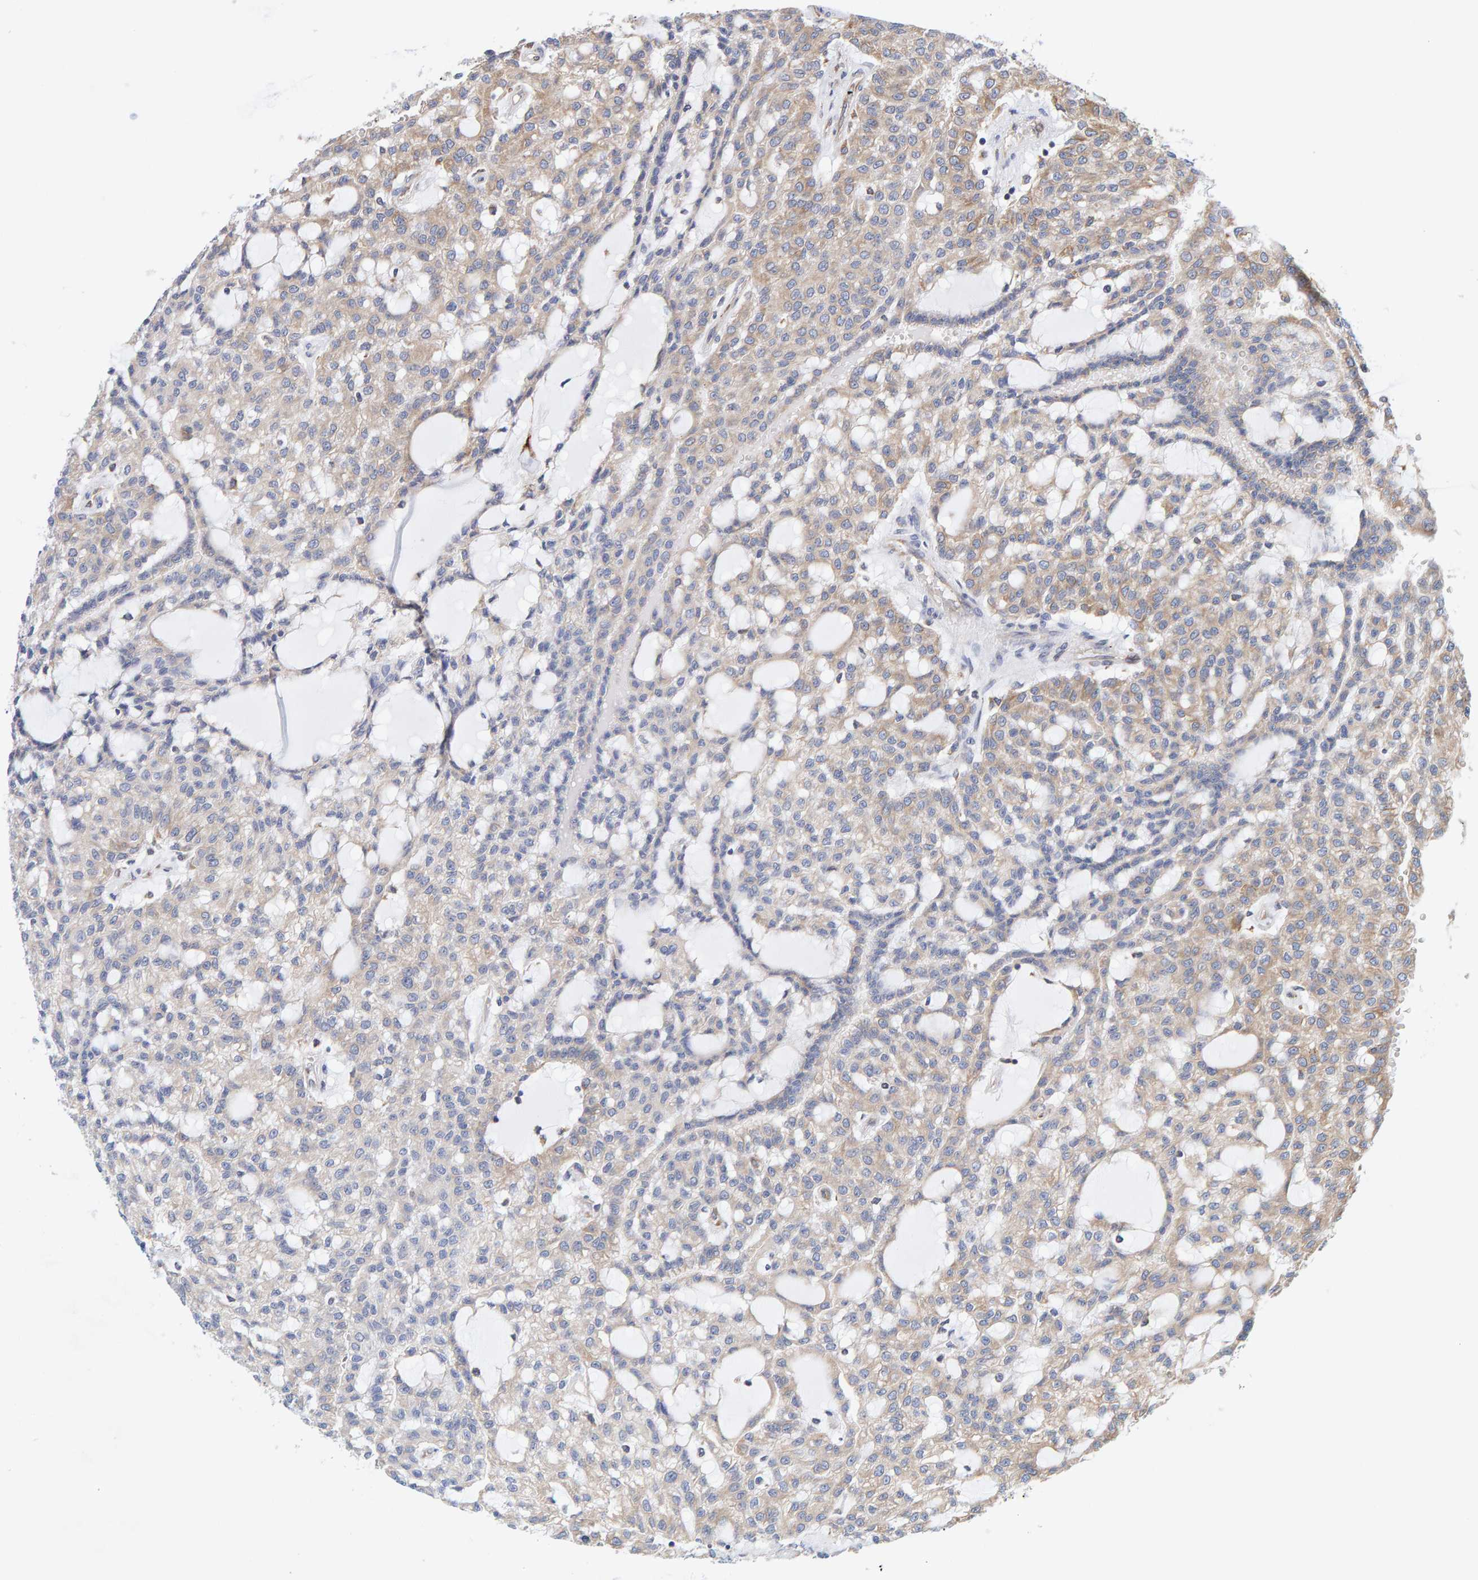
{"staining": {"intensity": "weak", "quantity": "25%-75%", "location": "cytoplasmic/membranous"}, "tissue": "renal cancer", "cell_type": "Tumor cells", "image_type": "cancer", "snomed": [{"axis": "morphology", "description": "Adenocarcinoma, NOS"}, {"axis": "topography", "description": "Kidney"}], "caption": "There is low levels of weak cytoplasmic/membranous expression in tumor cells of renal cancer, as demonstrated by immunohistochemical staining (brown color).", "gene": "SGPL1", "patient": {"sex": "male", "age": 63}}